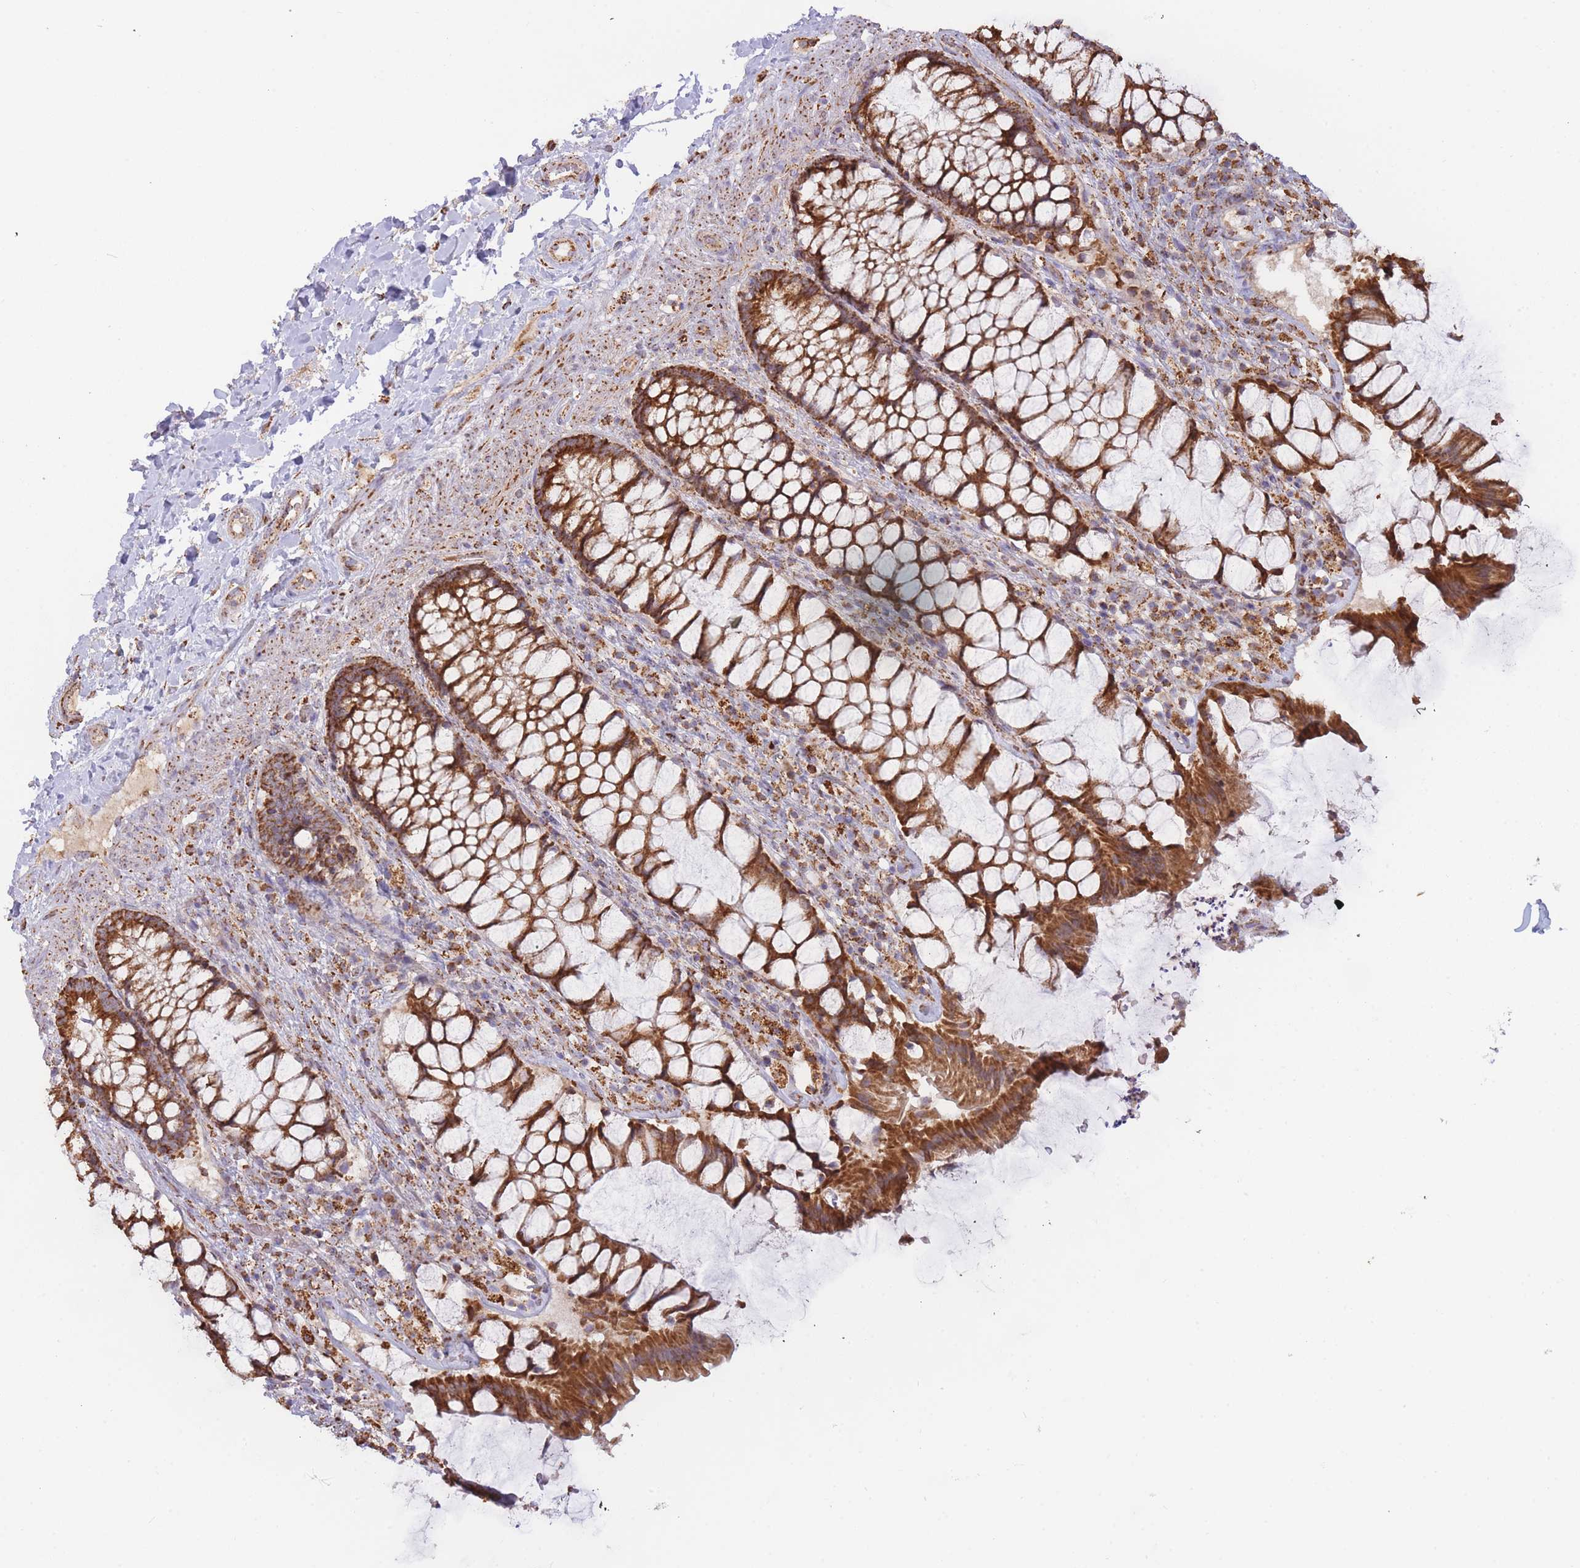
{"staining": {"intensity": "strong", "quantity": ">75%", "location": "cytoplasmic/membranous"}, "tissue": "rectum", "cell_type": "Glandular cells", "image_type": "normal", "snomed": [{"axis": "morphology", "description": "Normal tissue, NOS"}, {"axis": "topography", "description": "Rectum"}], "caption": "Glandular cells reveal high levels of strong cytoplasmic/membranous positivity in approximately >75% of cells in benign rectum.", "gene": "MRPL17", "patient": {"sex": "female", "age": 58}}